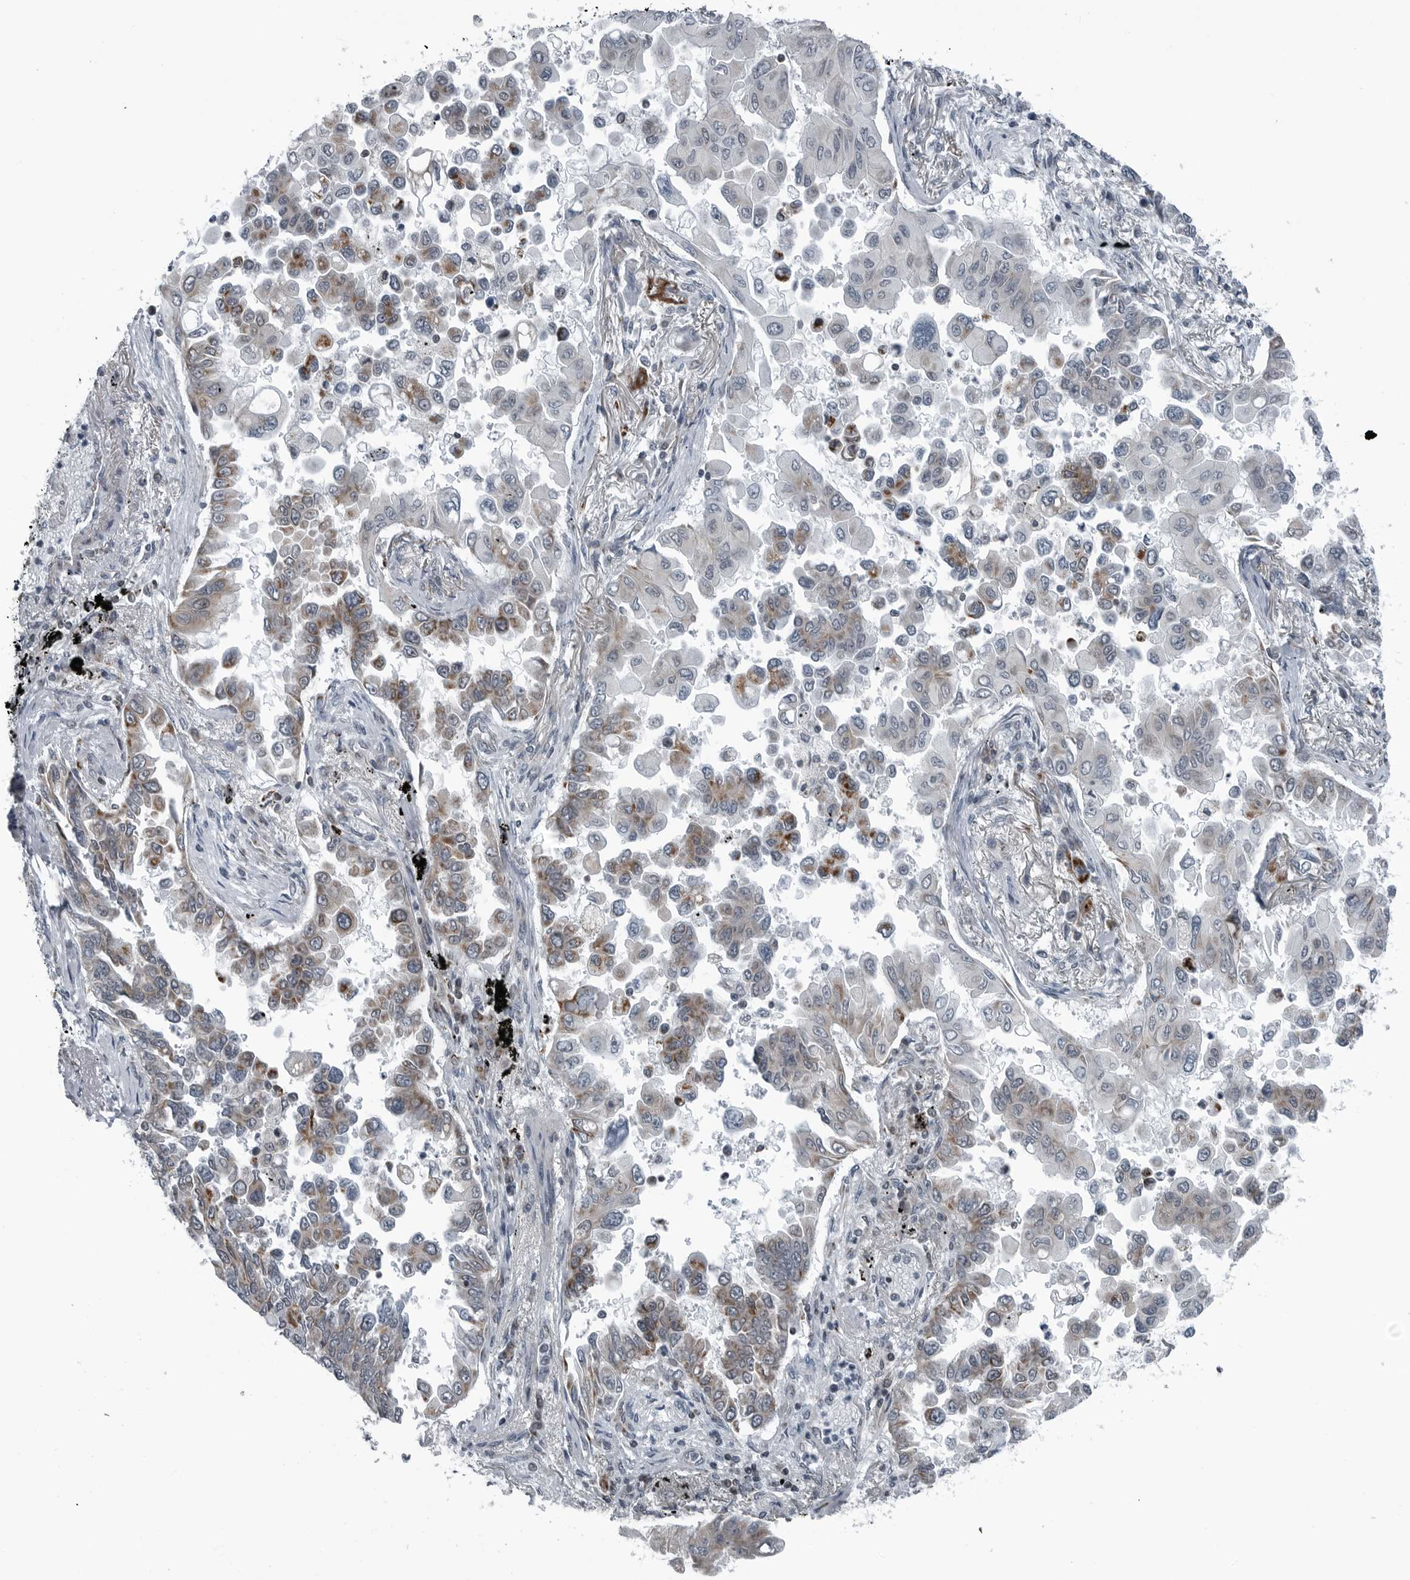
{"staining": {"intensity": "moderate", "quantity": "25%-75%", "location": "cytoplasmic/membranous"}, "tissue": "lung cancer", "cell_type": "Tumor cells", "image_type": "cancer", "snomed": [{"axis": "morphology", "description": "Adenocarcinoma, NOS"}, {"axis": "topography", "description": "Lung"}], "caption": "Human lung adenocarcinoma stained with a brown dye reveals moderate cytoplasmic/membranous positive staining in approximately 25%-75% of tumor cells.", "gene": "GAK", "patient": {"sex": "female", "age": 67}}